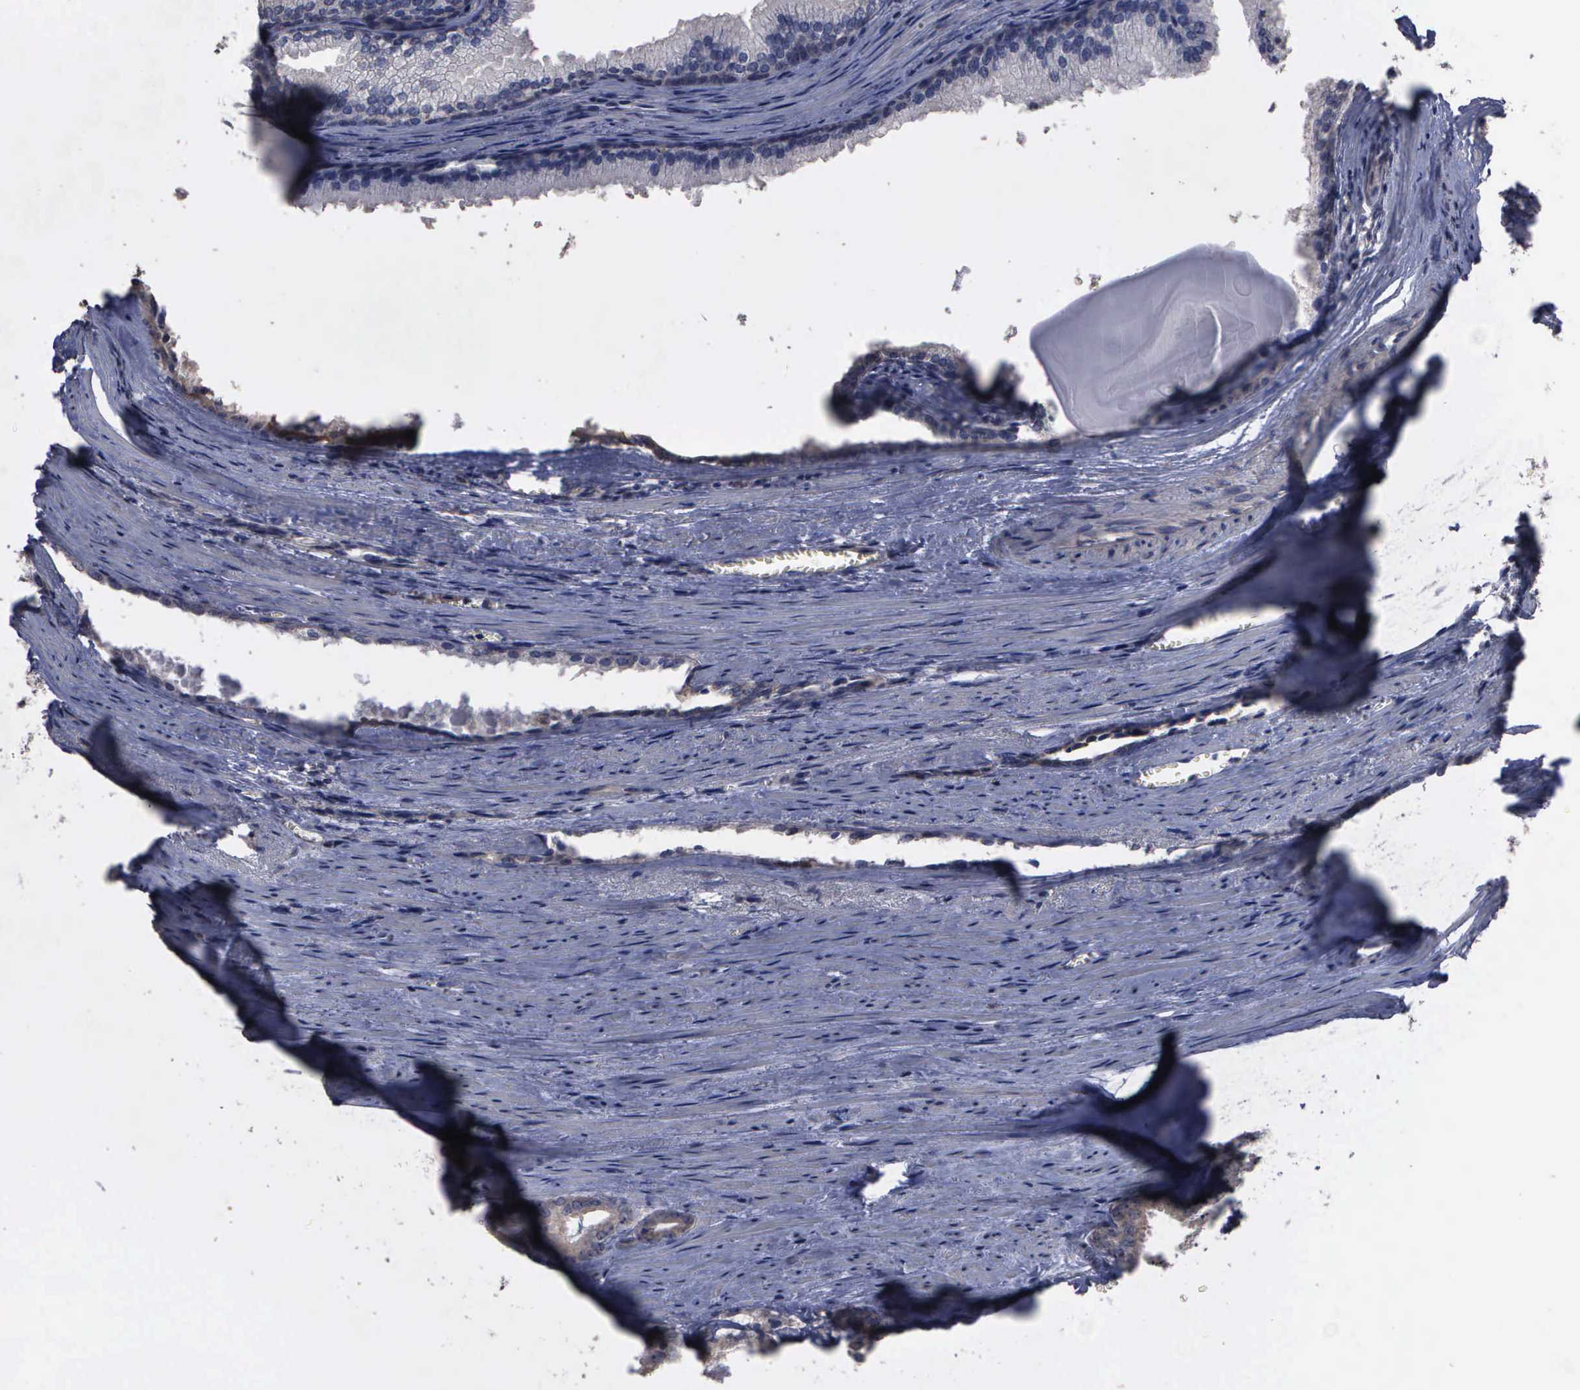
{"staining": {"intensity": "negative", "quantity": "none", "location": "none"}, "tissue": "prostate cancer", "cell_type": "Tumor cells", "image_type": "cancer", "snomed": [{"axis": "morphology", "description": "Adenocarcinoma, Medium grade"}, {"axis": "topography", "description": "Prostate"}], "caption": "Immunohistochemistry image of human prostate cancer (adenocarcinoma (medium-grade)) stained for a protein (brown), which demonstrates no expression in tumor cells.", "gene": "CRKL", "patient": {"sex": "male", "age": 79}}